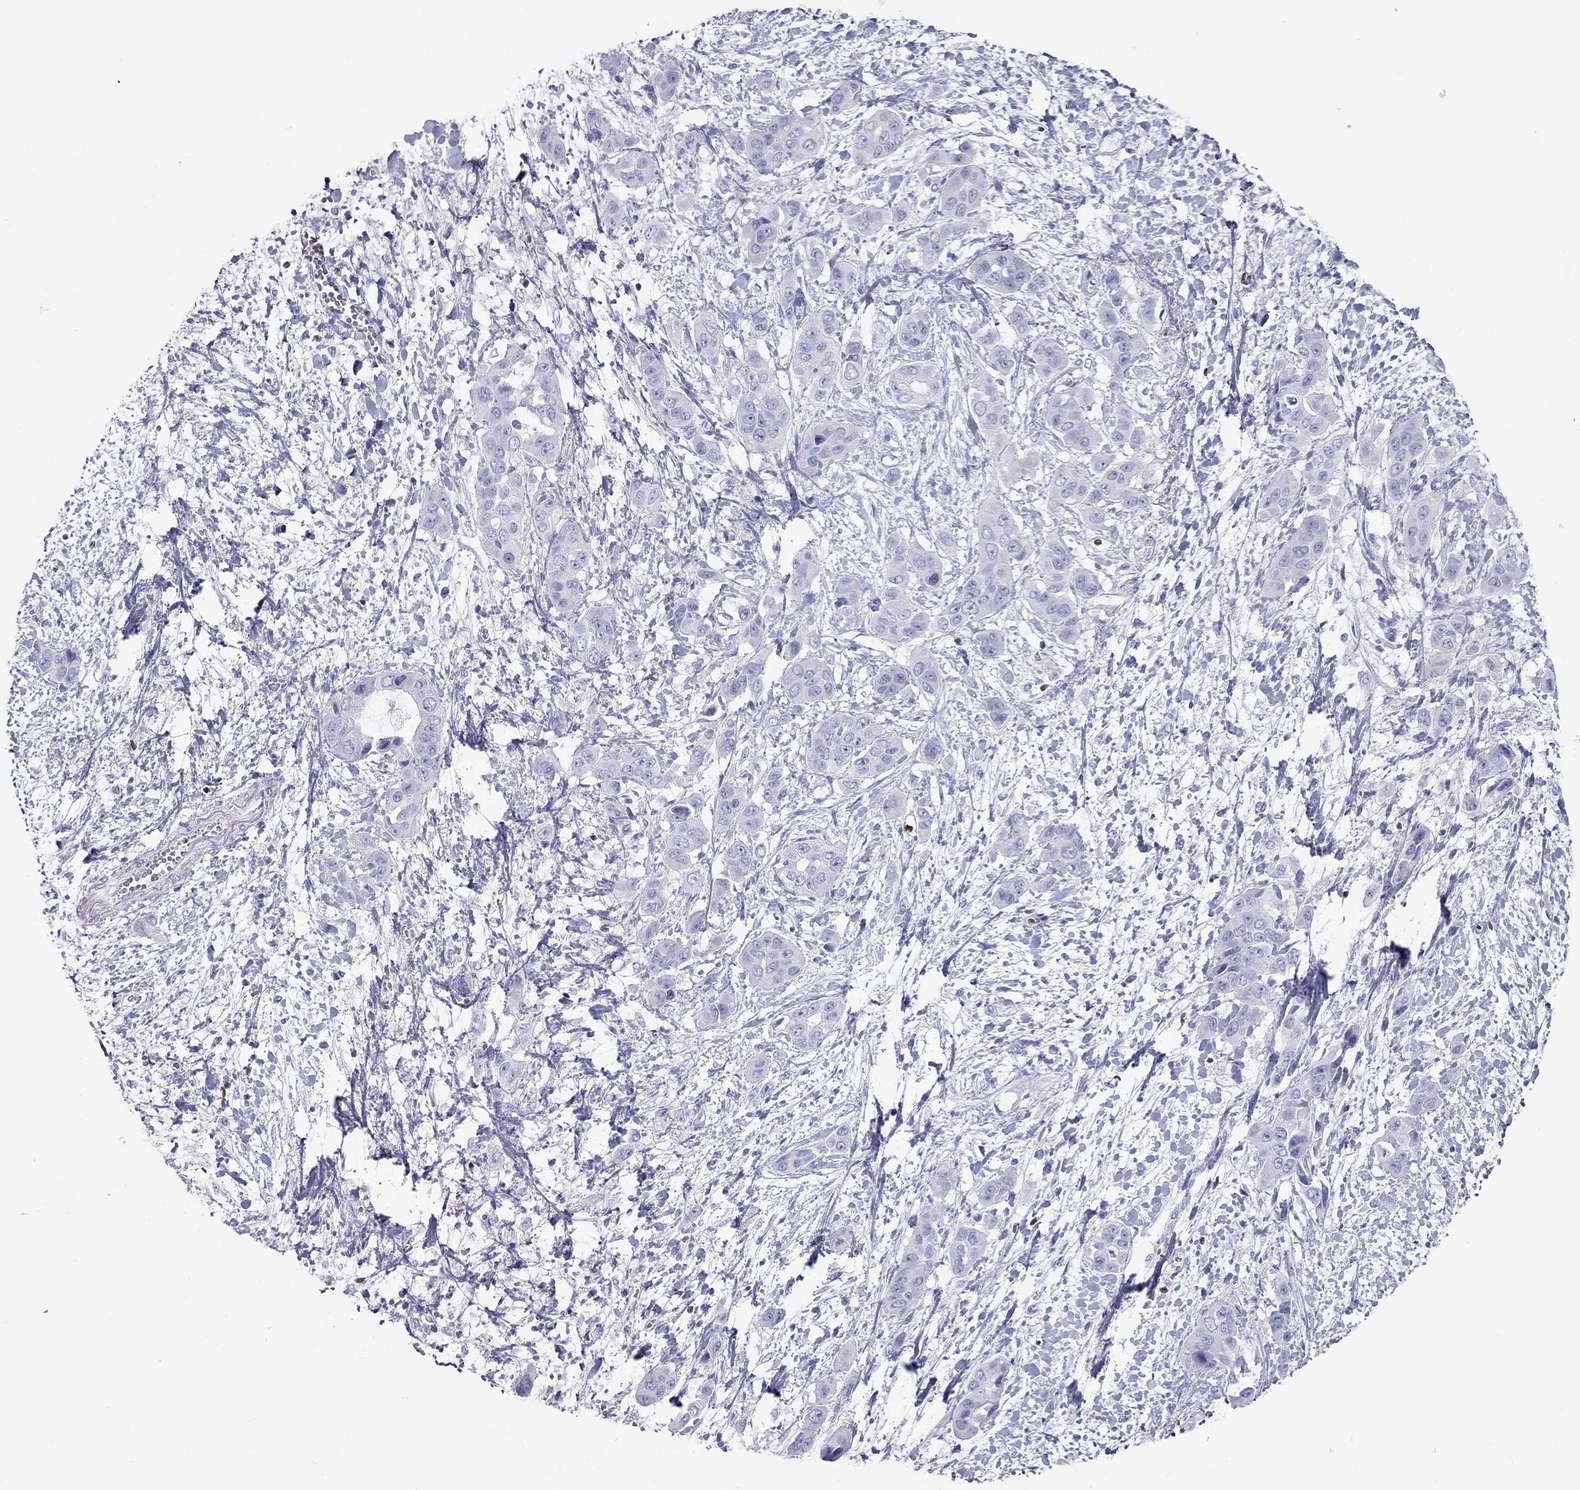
{"staining": {"intensity": "negative", "quantity": "none", "location": "none"}, "tissue": "liver cancer", "cell_type": "Tumor cells", "image_type": "cancer", "snomed": [{"axis": "morphology", "description": "Cholangiocarcinoma"}, {"axis": "topography", "description": "Liver"}], "caption": "DAB immunohistochemical staining of human liver cholangiocarcinoma displays no significant positivity in tumor cells.", "gene": "SH2D2A", "patient": {"sex": "female", "age": 52}}